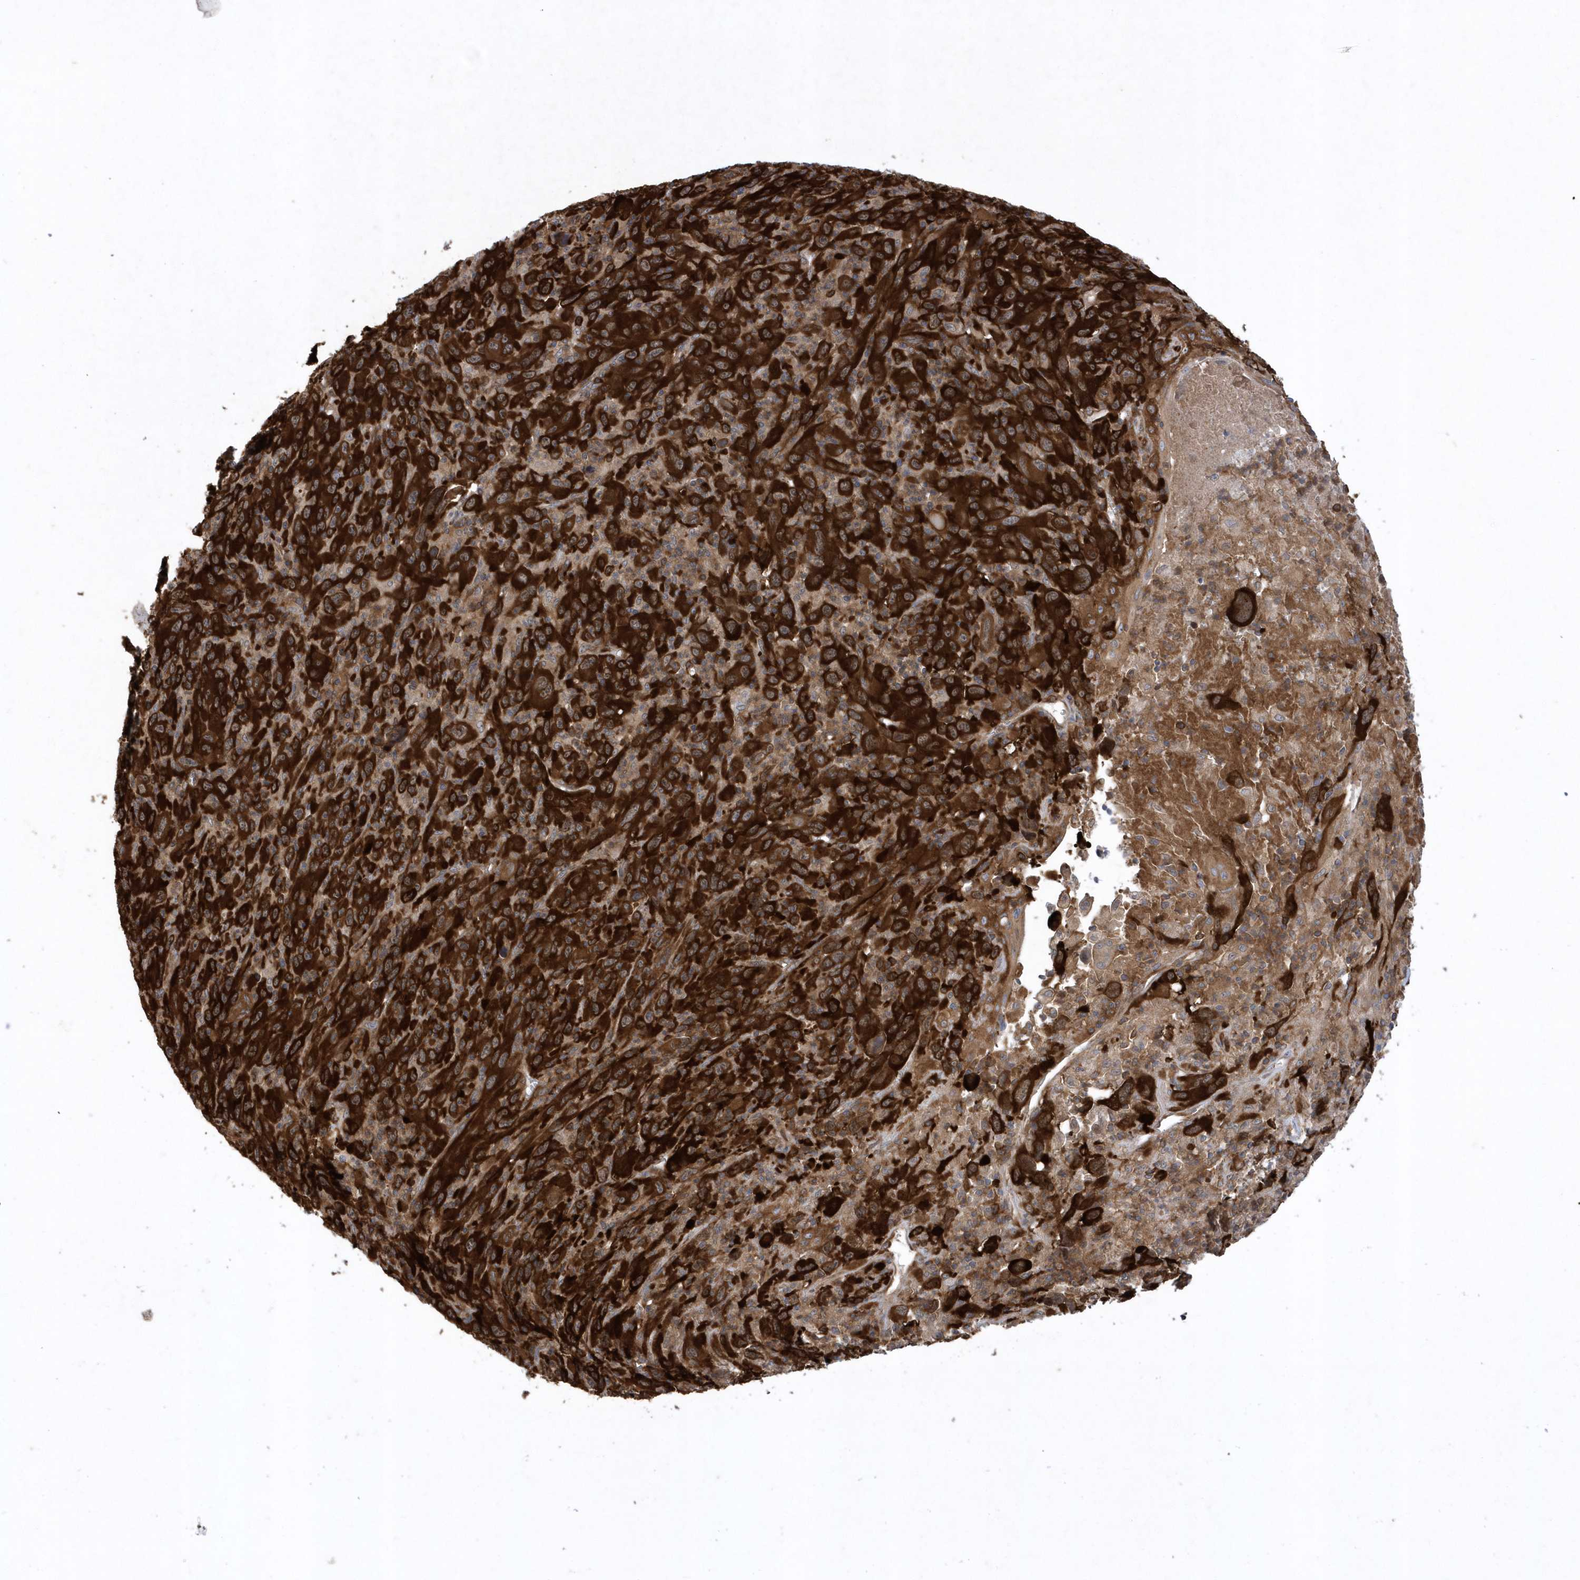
{"staining": {"intensity": "strong", "quantity": ">75%", "location": "cytoplasmic/membranous"}, "tissue": "melanoma", "cell_type": "Tumor cells", "image_type": "cancer", "snomed": [{"axis": "morphology", "description": "Malignant melanoma, Metastatic site"}, {"axis": "topography", "description": "Skin"}], "caption": "Immunohistochemical staining of malignant melanoma (metastatic site) reveals strong cytoplasmic/membranous protein positivity in approximately >75% of tumor cells. The staining was performed using DAB (3,3'-diaminobenzidine) to visualize the protein expression in brown, while the nuclei were stained in blue with hematoxylin (Magnification: 20x).", "gene": "PAICS", "patient": {"sex": "female", "age": 56}}